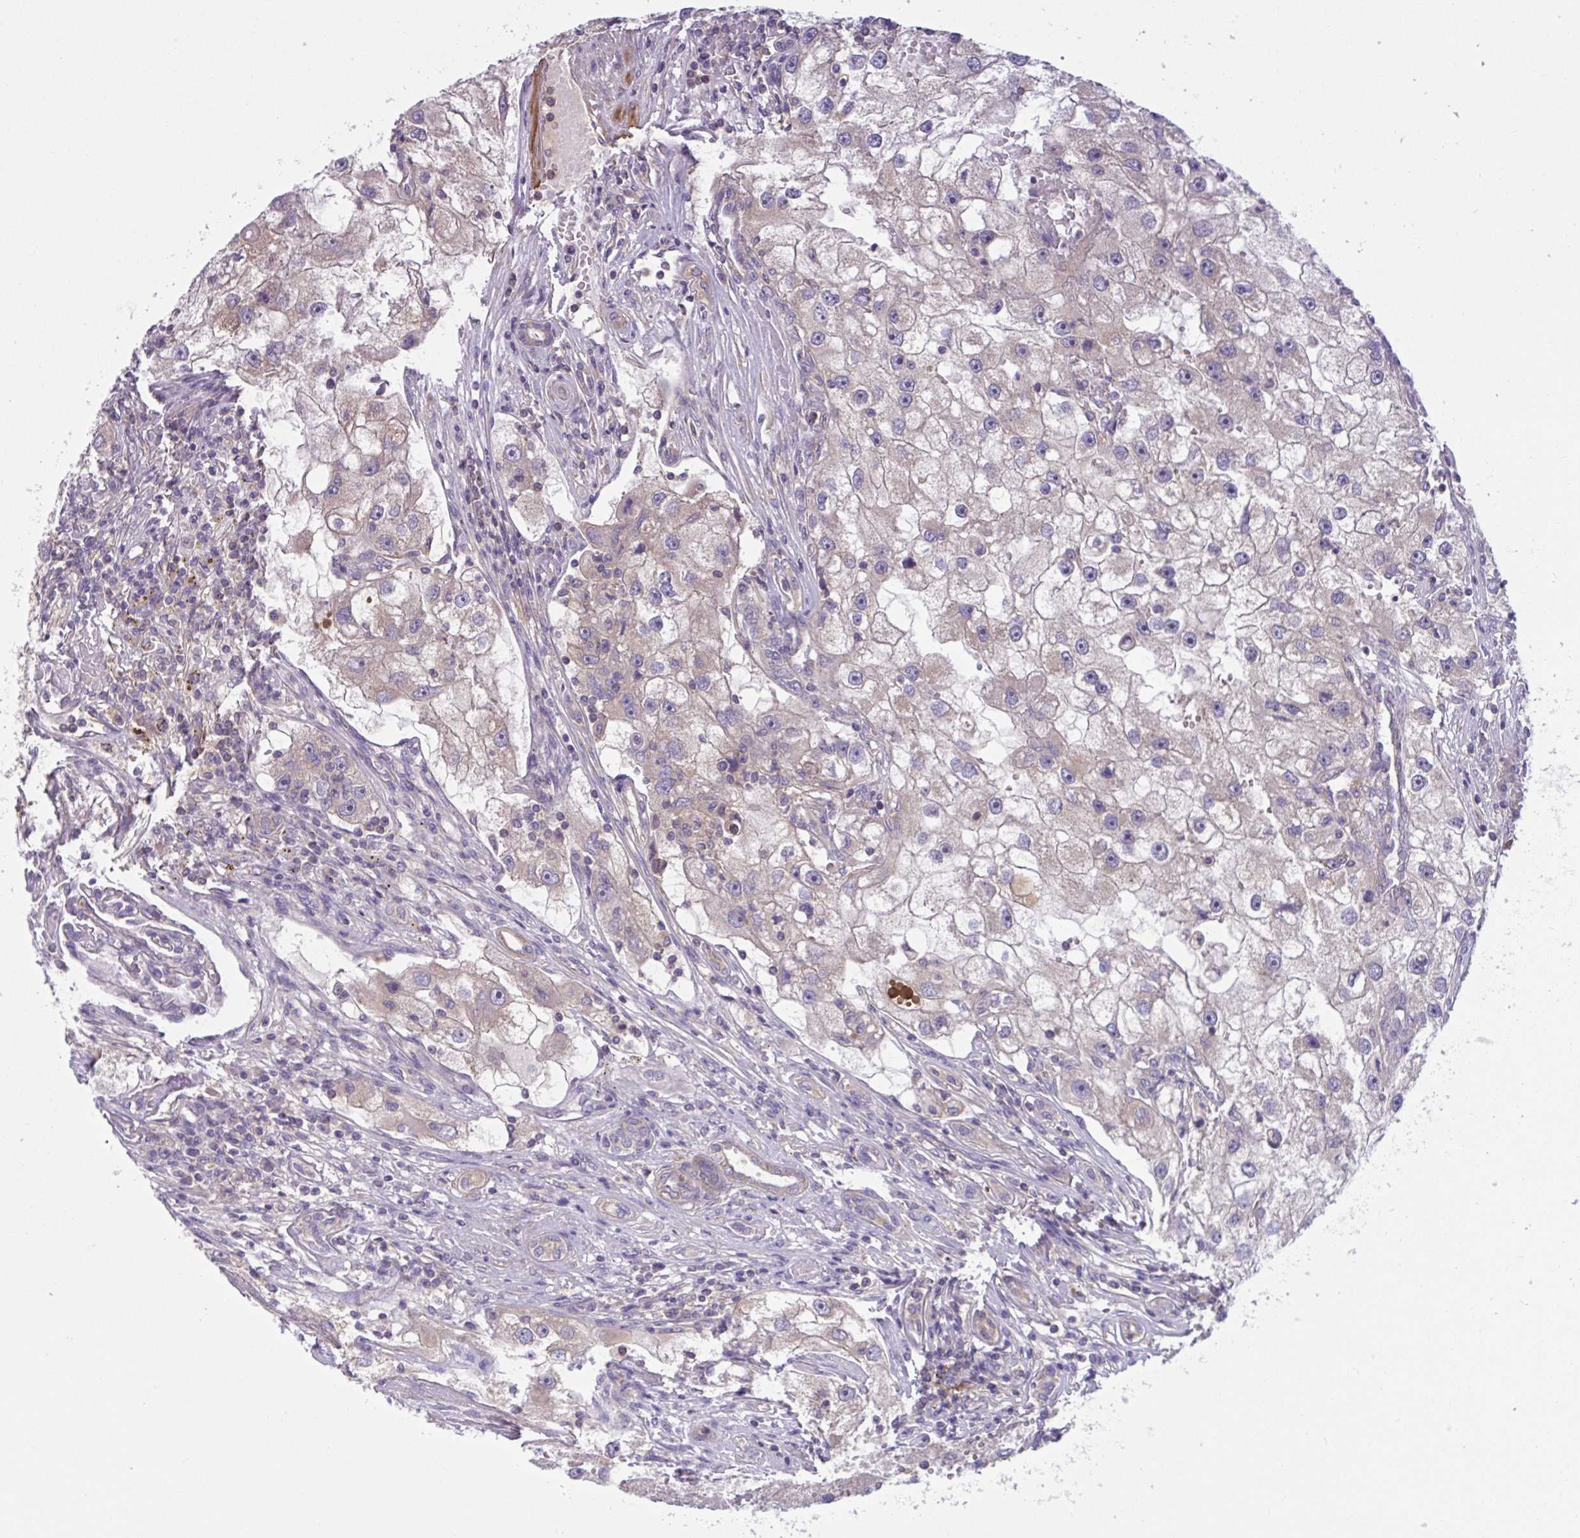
{"staining": {"intensity": "weak", "quantity": "25%-75%", "location": "cytoplasmic/membranous"}, "tissue": "renal cancer", "cell_type": "Tumor cells", "image_type": "cancer", "snomed": [{"axis": "morphology", "description": "Adenocarcinoma, NOS"}, {"axis": "topography", "description": "Kidney"}], "caption": "A high-resolution photomicrograph shows immunohistochemistry staining of renal cancer (adenocarcinoma), which shows weak cytoplasmic/membranous expression in about 25%-75% of tumor cells.", "gene": "WNT9B", "patient": {"sex": "male", "age": 63}}